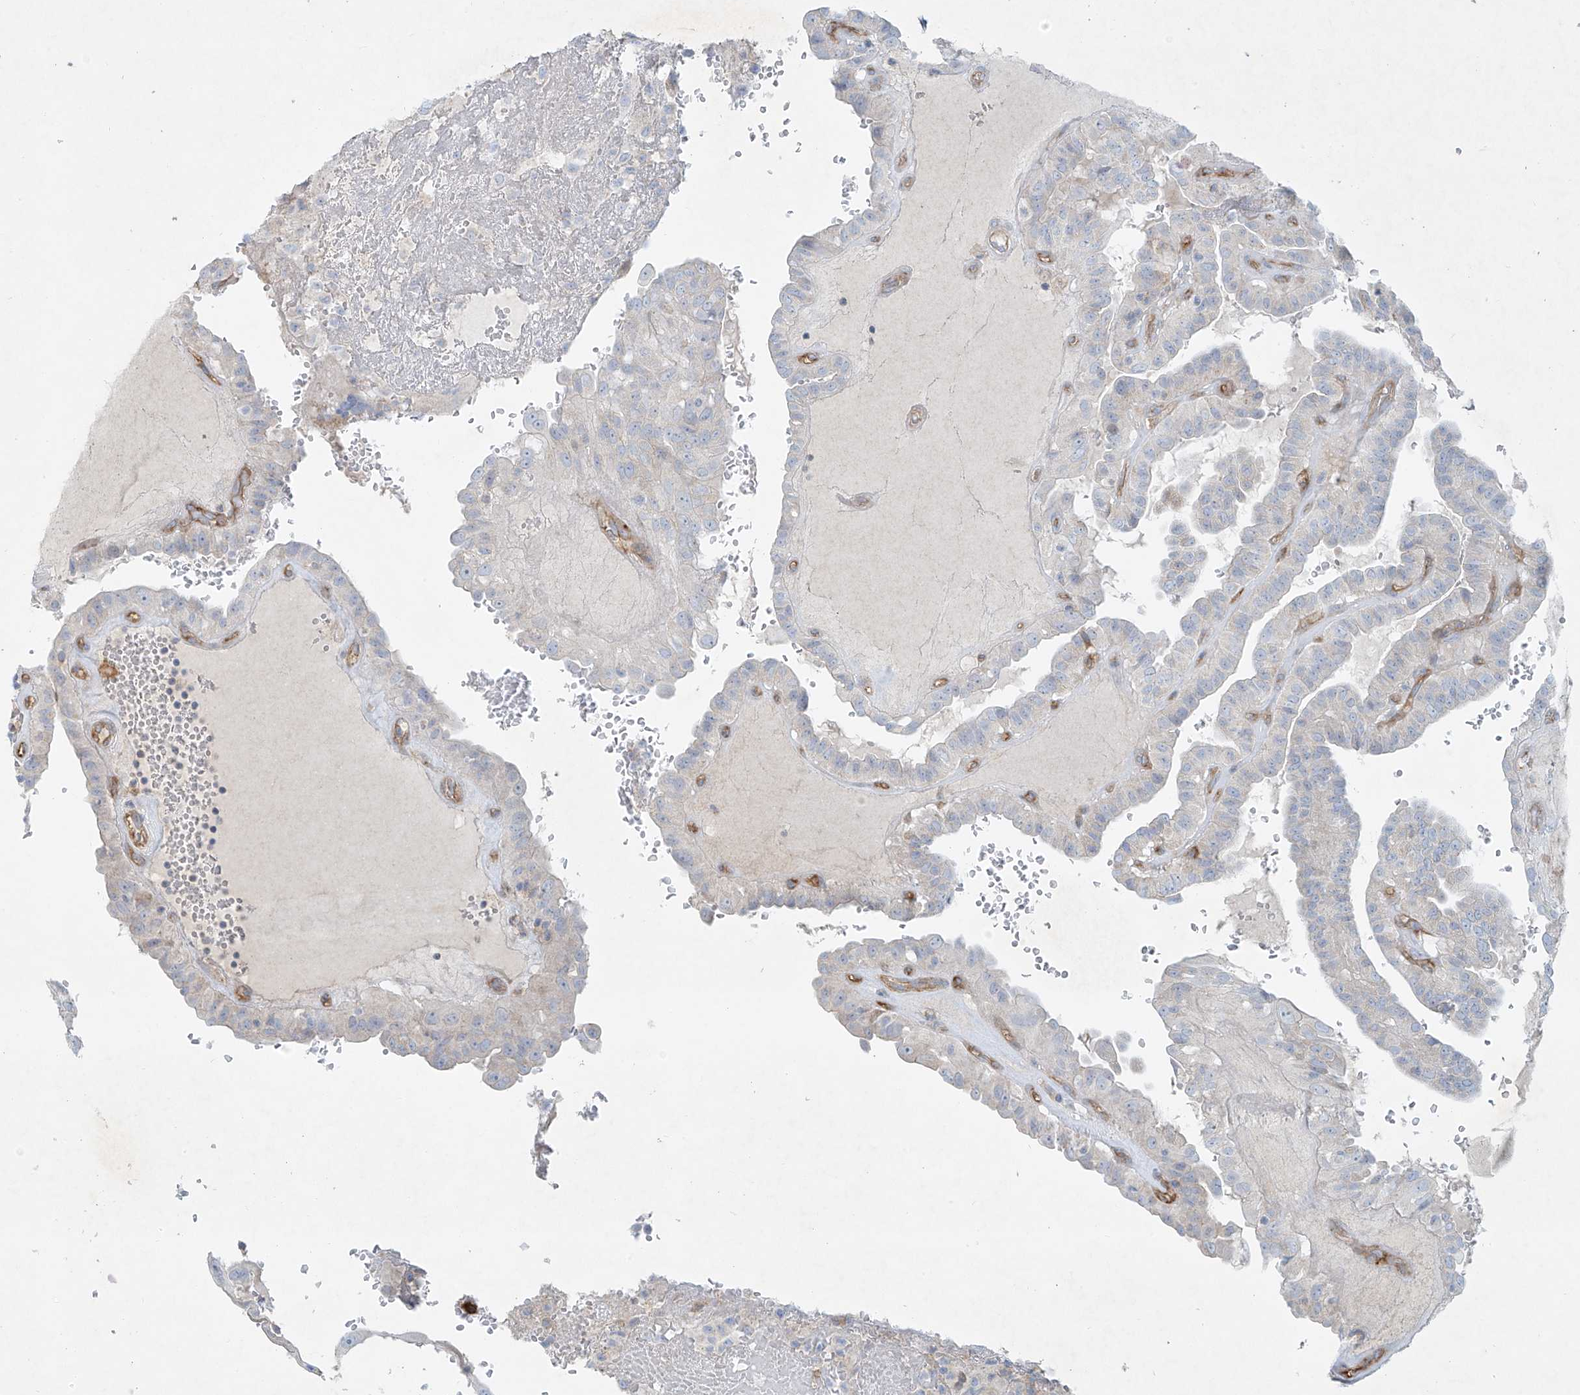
{"staining": {"intensity": "negative", "quantity": "none", "location": "none"}, "tissue": "thyroid cancer", "cell_type": "Tumor cells", "image_type": "cancer", "snomed": [{"axis": "morphology", "description": "Papillary adenocarcinoma, NOS"}, {"axis": "topography", "description": "Thyroid gland"}], "caption": "DAB immunohistochemical staining of thyroid cancer reveals no significant staining in tumor cells.", "gene": "VAMP5", "patient": {"sex": "male", "age": 77}}